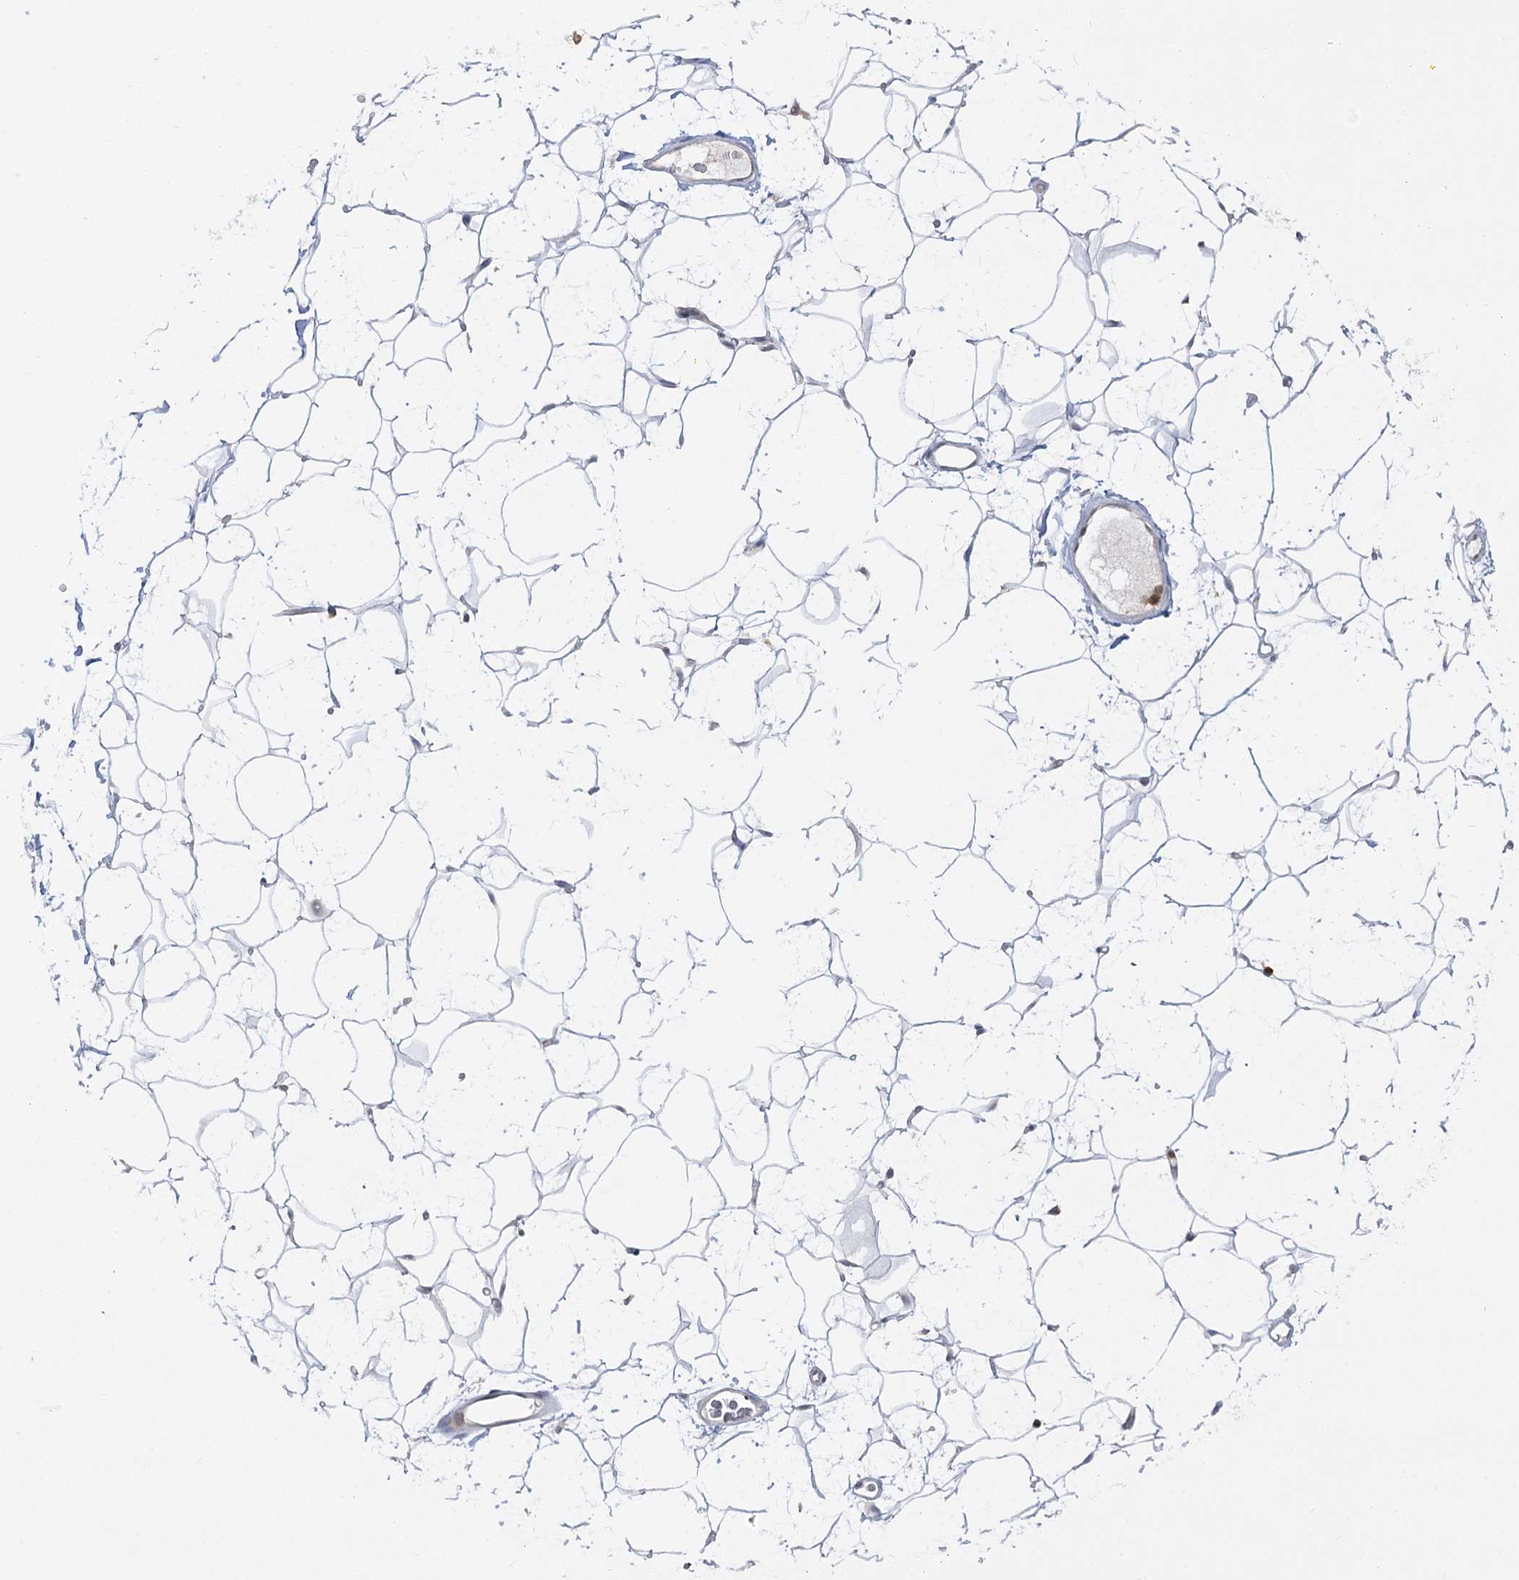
{"staining": {"intensity": "negative", "quantity": "none", "location": "none"}, "tissue": "adipose tissue", "cell_type": "Adipocytes", "image_type": "normal", "snomed": [{"axis": "morphology", "description": "Normal tissue, NOS"}, {"axis": "topography", "description": "Breast"}], "caption": "IHC of unremarkable adipose tissue displays no positivity in adipocytes. Brightfield microscopy of immunohistochemistry (IHC) stained with DAB (3,3'-diaminobenzidine) (brown) and hematoxylin (blue), captured at high magnification.", "gene": "SYTL1", "patient": {"sex": "female", "age": 26}}